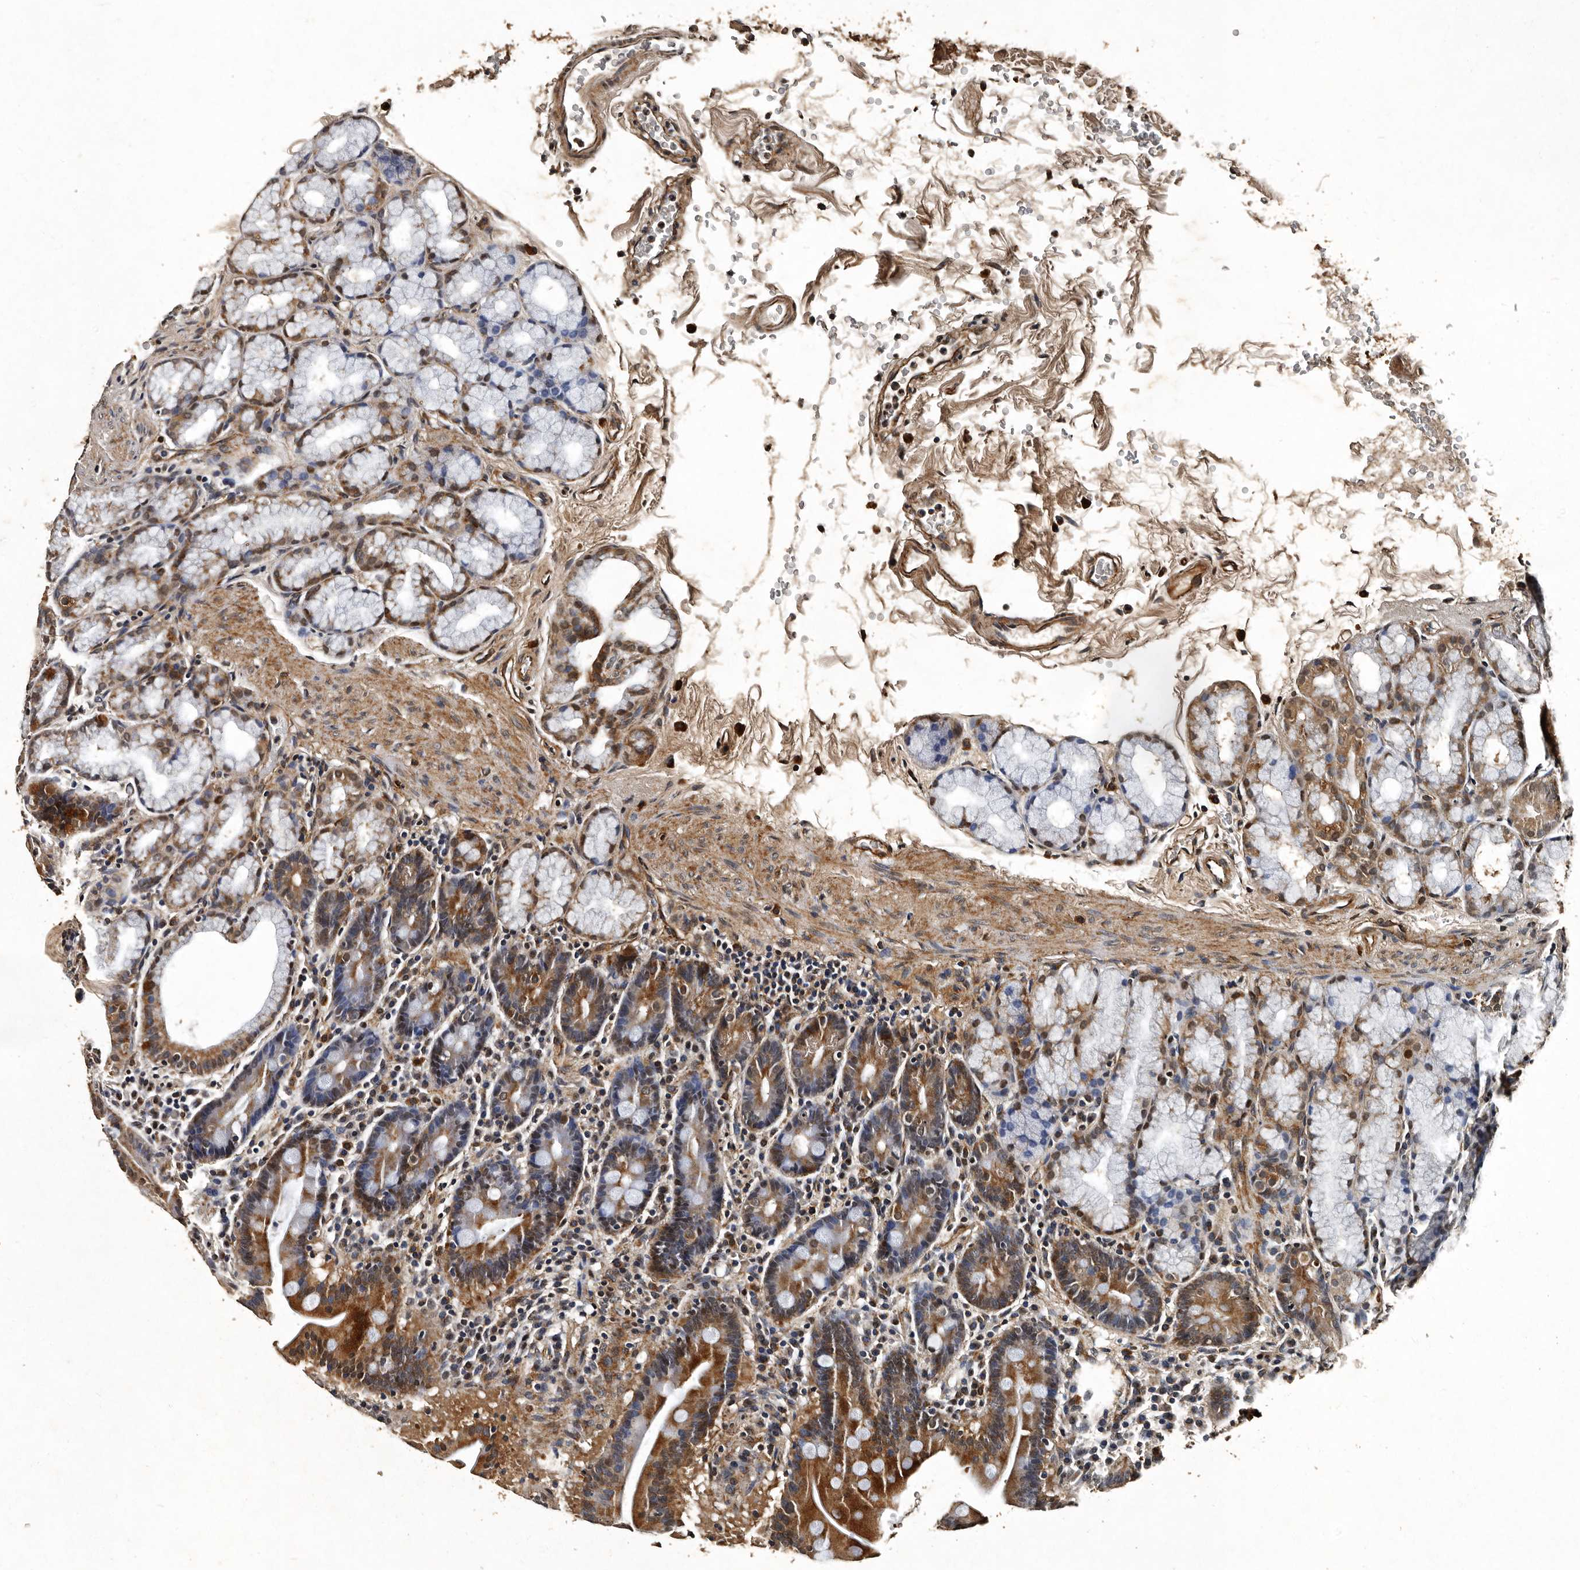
{"staining": {"intensity": "strong", "quantity": ">75%", "location": "cytoplasmic/membranous"}, "tissue": "duodenum", "cell_type": "Glandular cells", "image_type": "normal", "snomed": [{"axis": "morphology", "description": "Normal tissue, NOS"}, {"axis": "topography", "description": "Duodenum"}], "caption": "High-magnification brightfield microscopy of benign duodenum stained with DAB (3,3'-diaminobenzidine) (brown) and counterstained with hematoxylin (blue). glandular cells exhibit strong cytoplasmic/membranous expression is appreciated in approximately>75% of cells.", "gene": "CPNE3", "patient": {"sex": "male", "age": 54}}